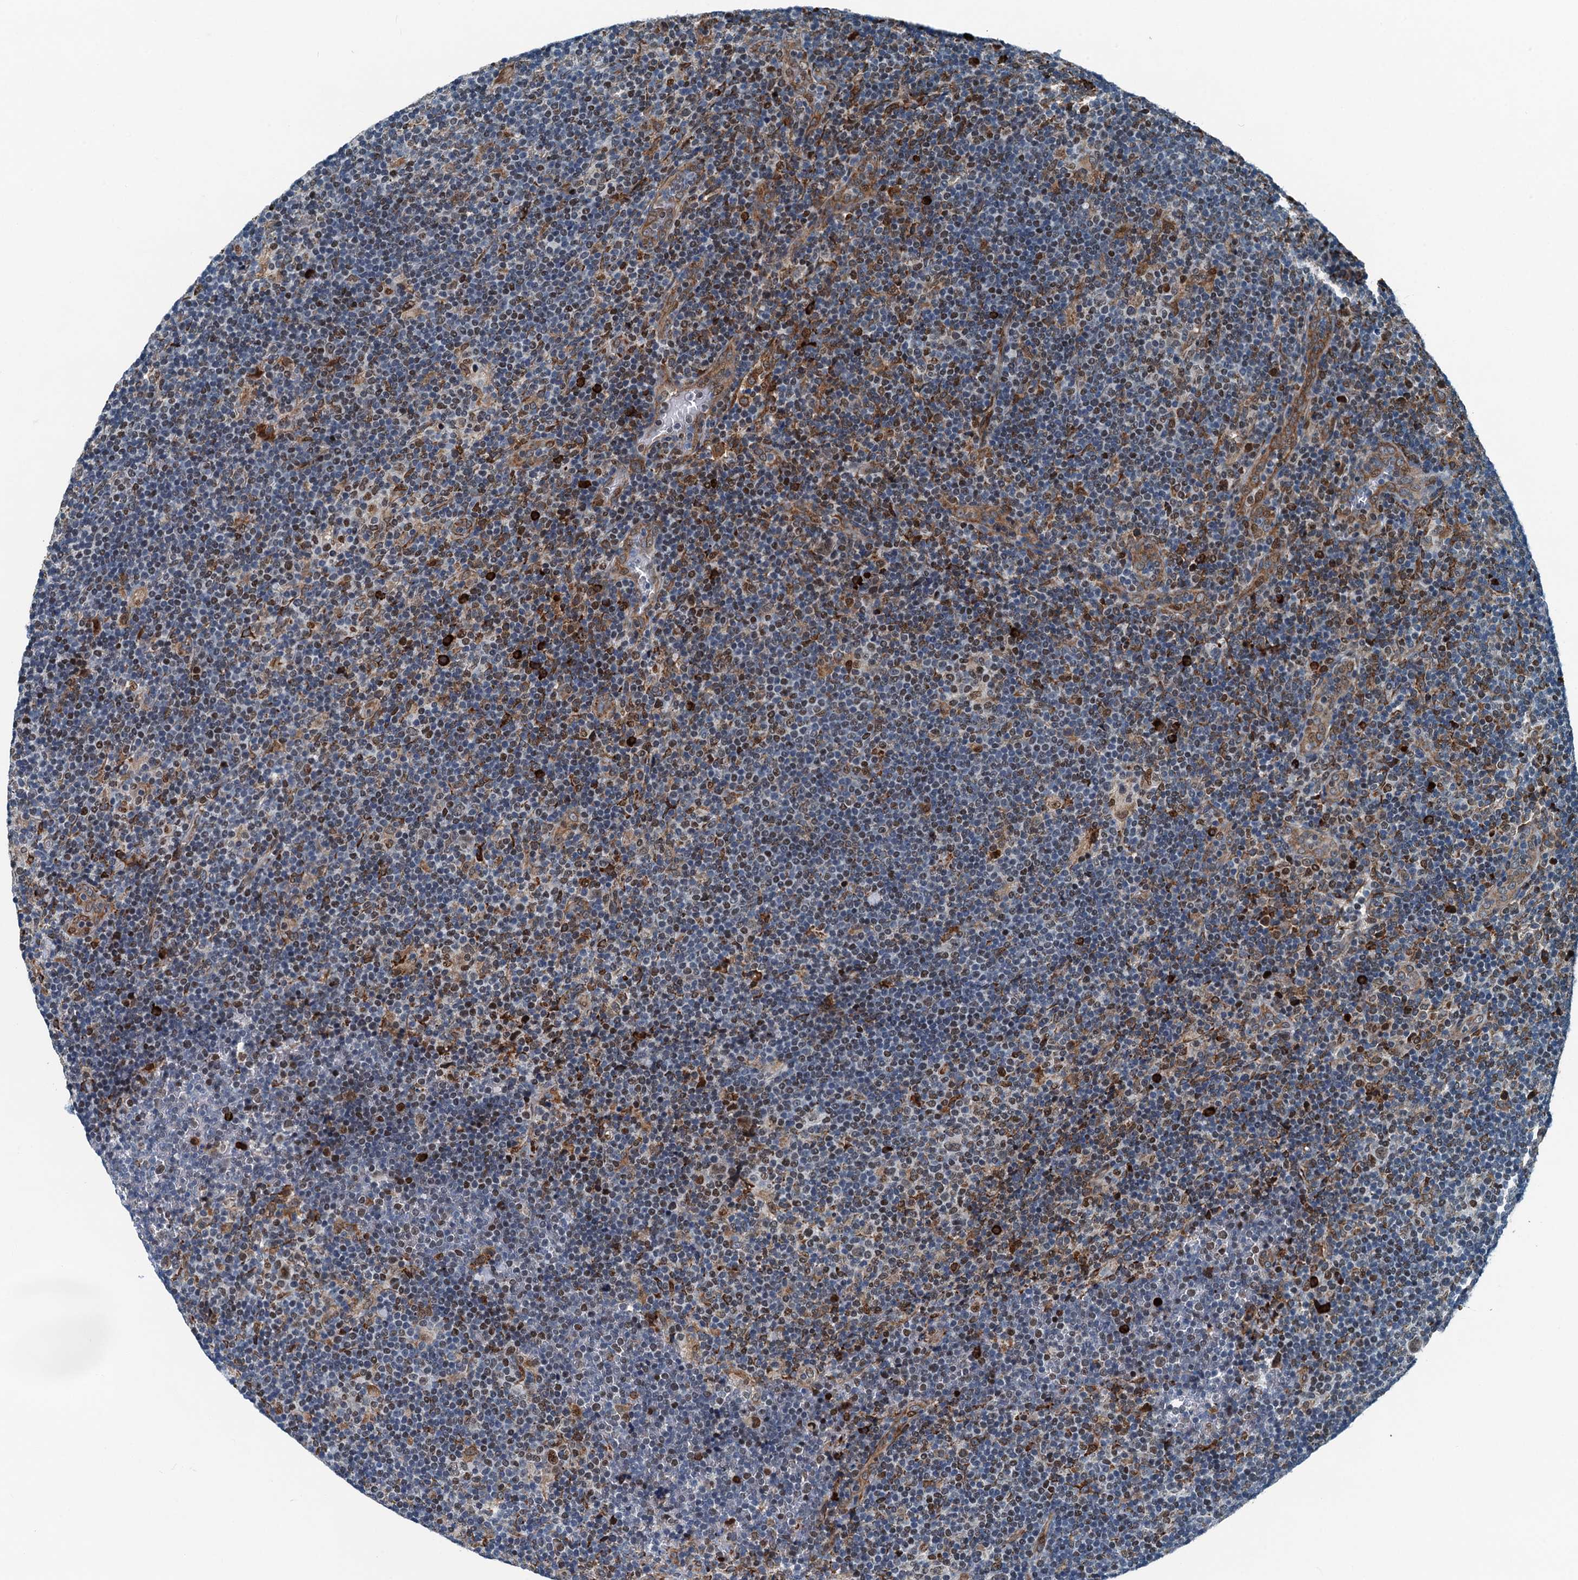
{"staining": {"intensity": "negative", "quantity": "none", "location": "none"}, "tissue": "lymphoma", "cell_type": "Tumor cells", "image_type": "cancer", "snomed": [{"axis": "morphology", "description": "Hodgkin's disease, NOS"}, {"axis": "topography", "description": "Lymph node"}], "caption": "This is an immunohistochemistry histopathology image of lymphoma. There is no expression in tumor cells.", "gene": "TAMALIN", "patient": {"sex": "female", "age": 57}}